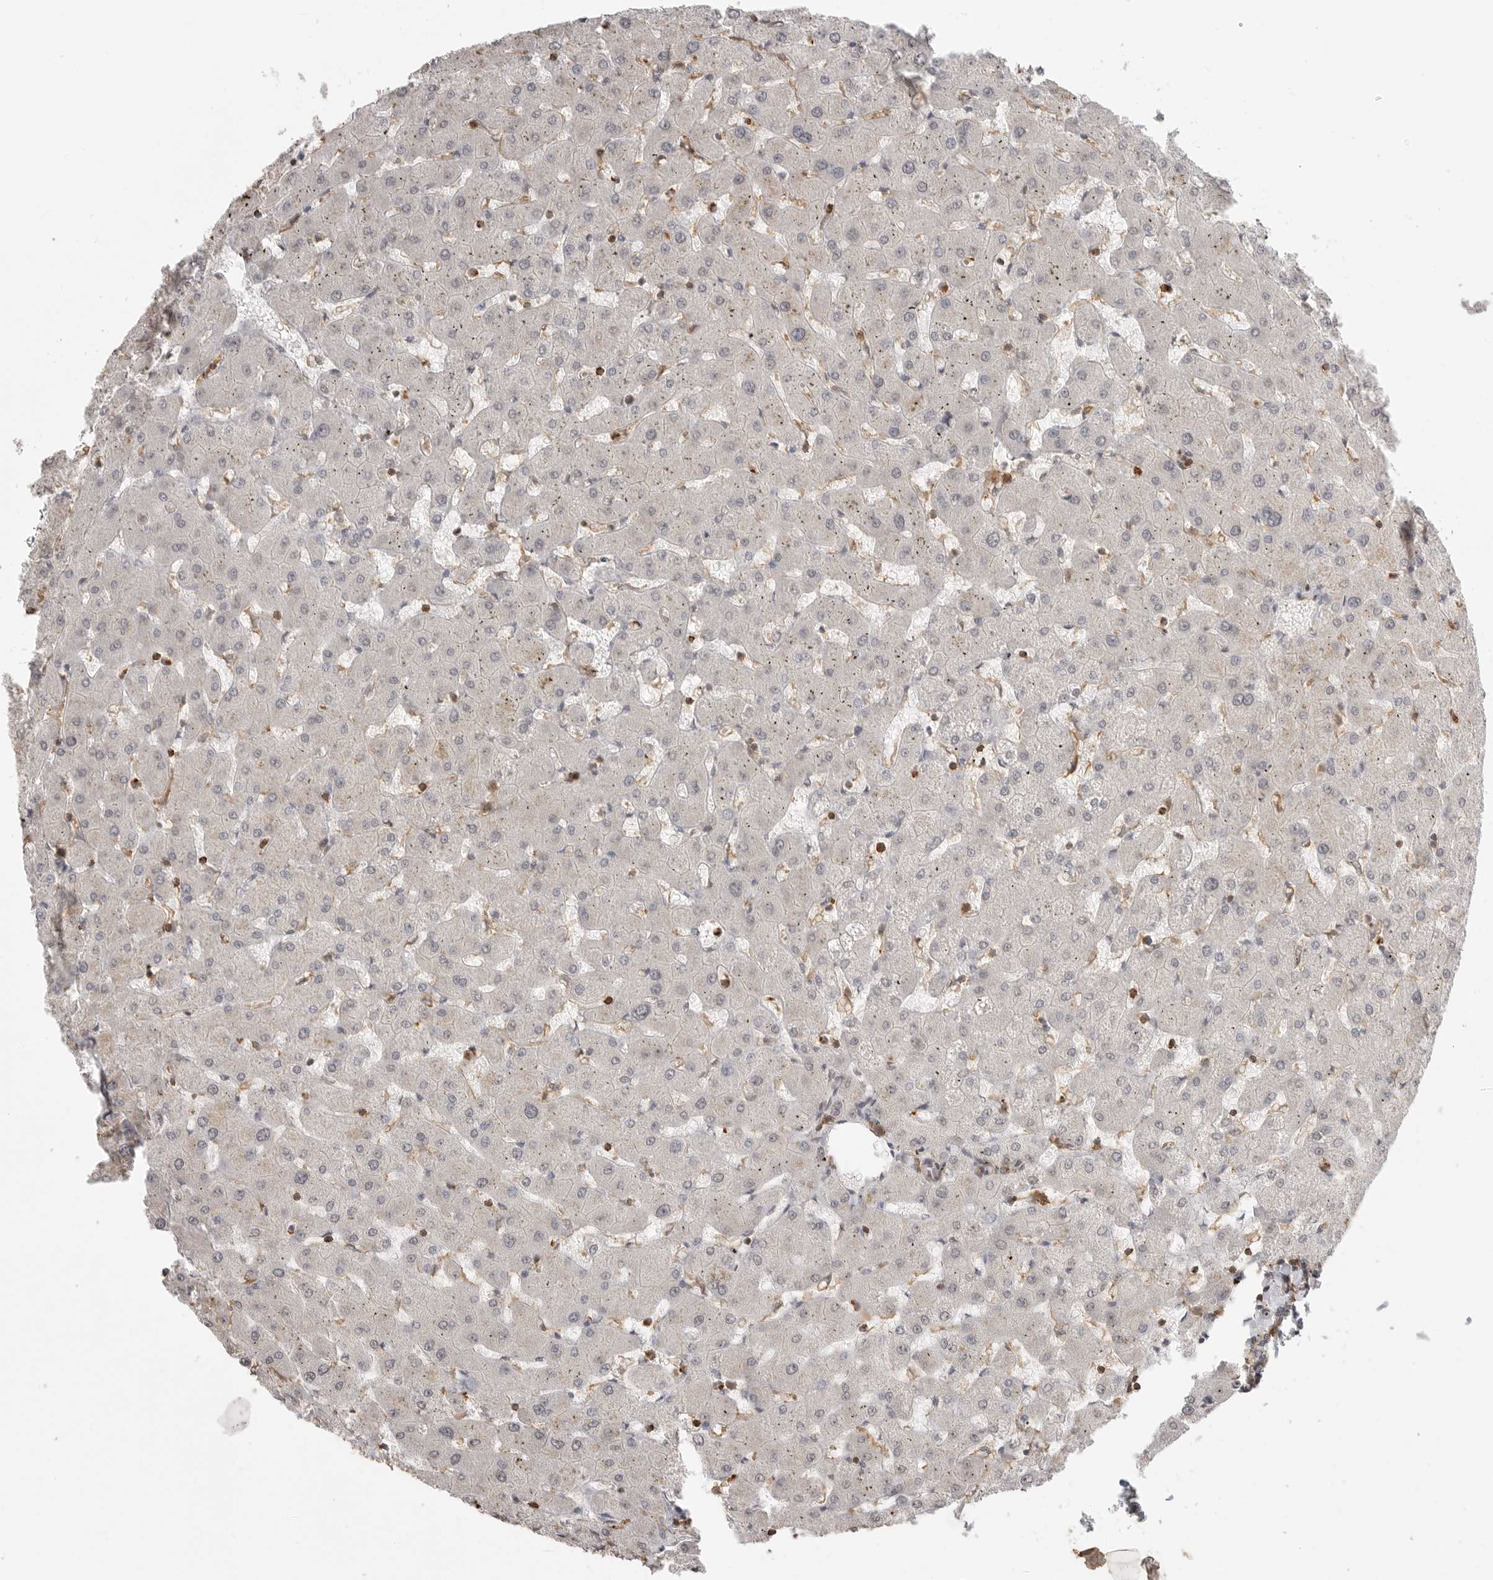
{"staining": {"intensity": "negative", "quantity": "none", "location": "none"}, "tissue": "liver", "cell_type": "Cholangiocytes", "image_type": "normal", "snomed": [{"axis": "morphology", "description": "Normal tissue, NOS"}, {"axis": "topography", "description": "Liver"}], "caption": "The IHC histopathology image has no significant positivity in cholangiocytes of liver.", "gene": "GPC2", "patient": {"sex": "female", "age": 63}}